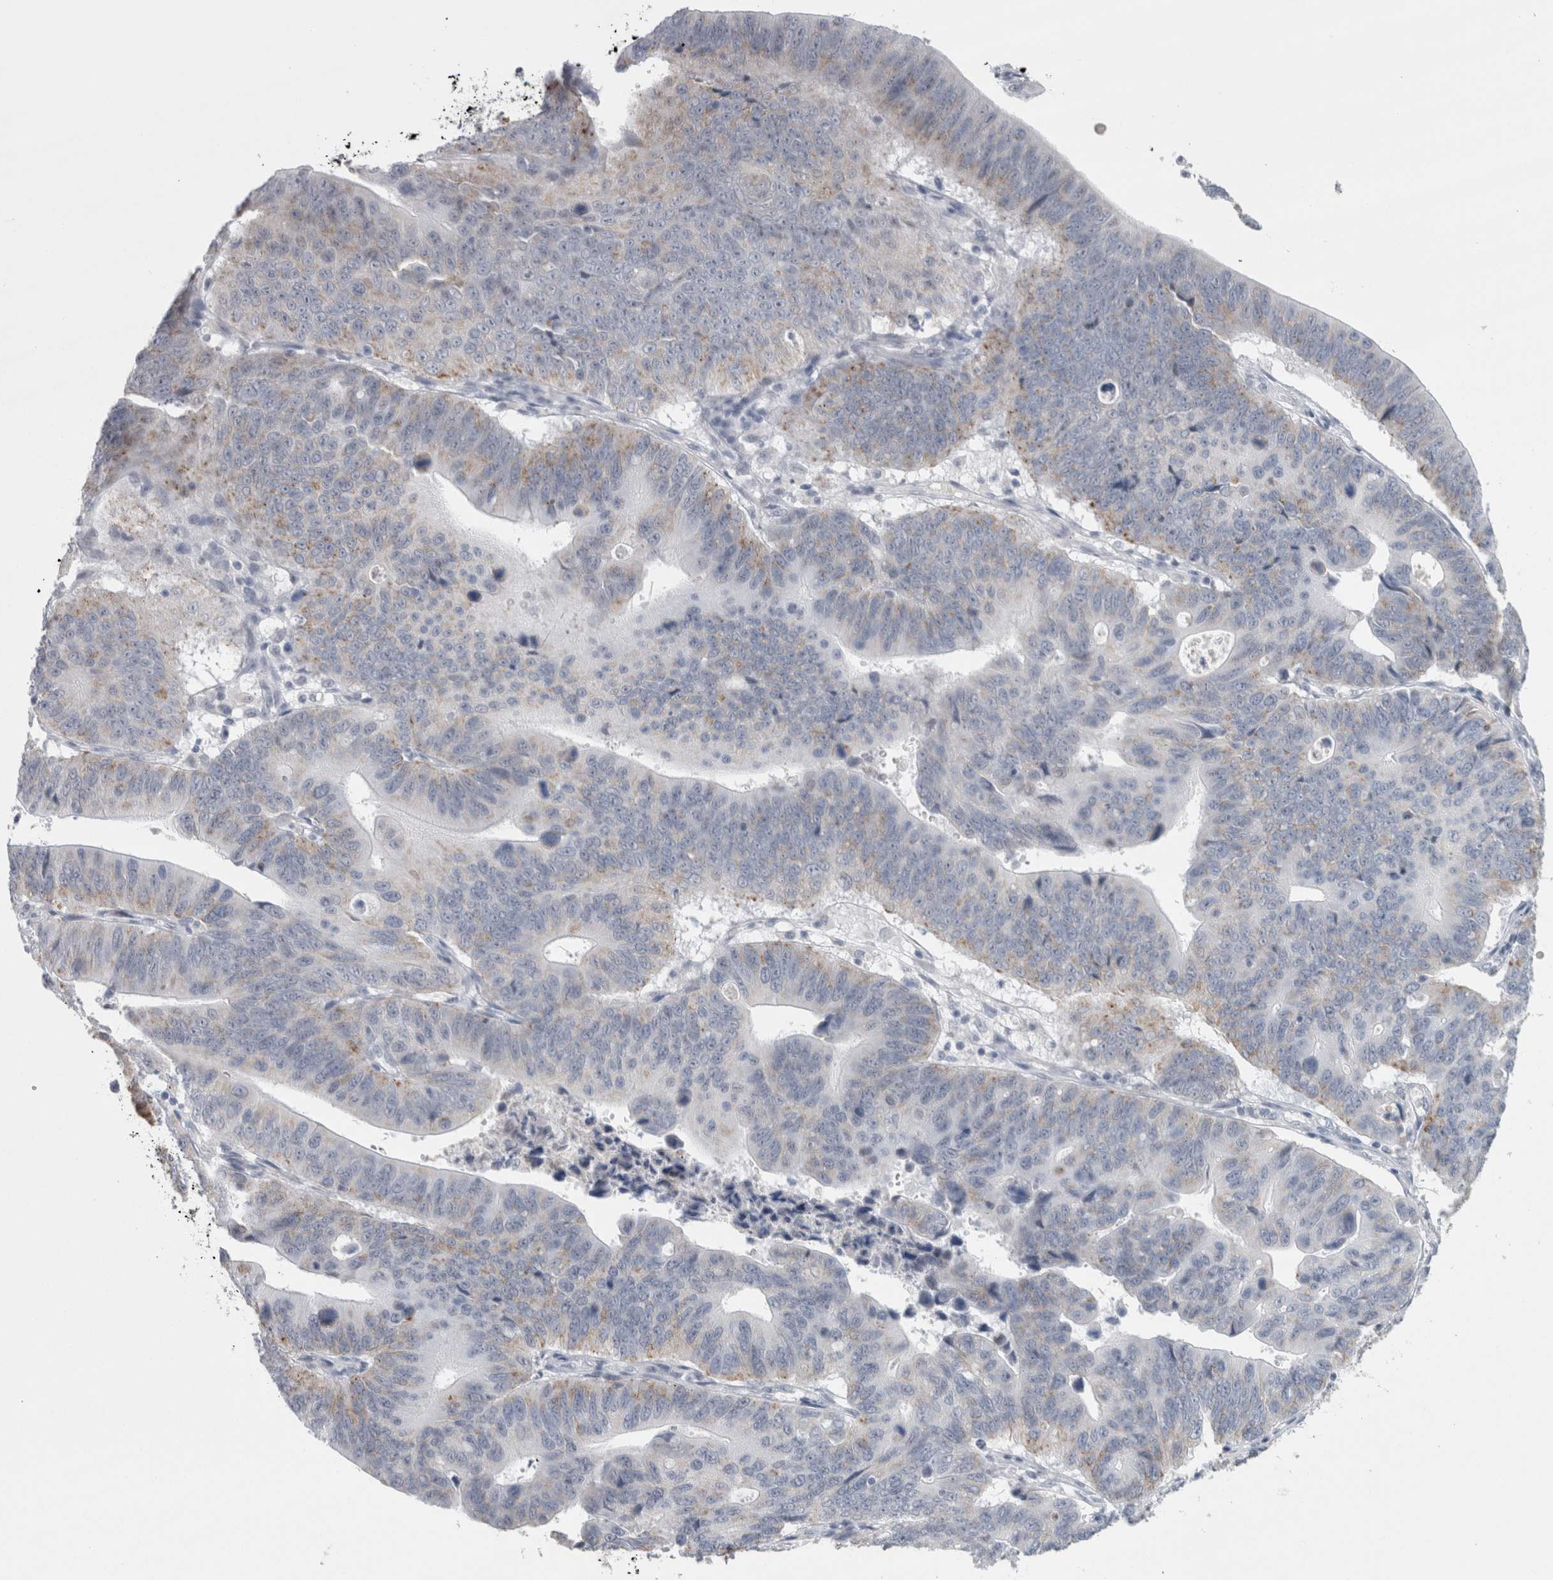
{"staining": {"intensity": "weak", "quantity": "<25%", "location": "cytoplasmic/membranous"}, "tissue": "stomach cancer", "cell_type": "Tumor cells", "image_type": "cancer", "snomed": [{"axis": "morphology", "description": "Adenocarcinoma, NOS"}, {"axis": "topography", "description": "Stomach"}], "caption": "An immunohistochemistry micrograph of stomach adenocarcinoma is shown. There is no staining in tumor cells of stomach adenocarcinoma.", "gene": "PLIN1", "patient": {"sex": "male", "age": 59}}